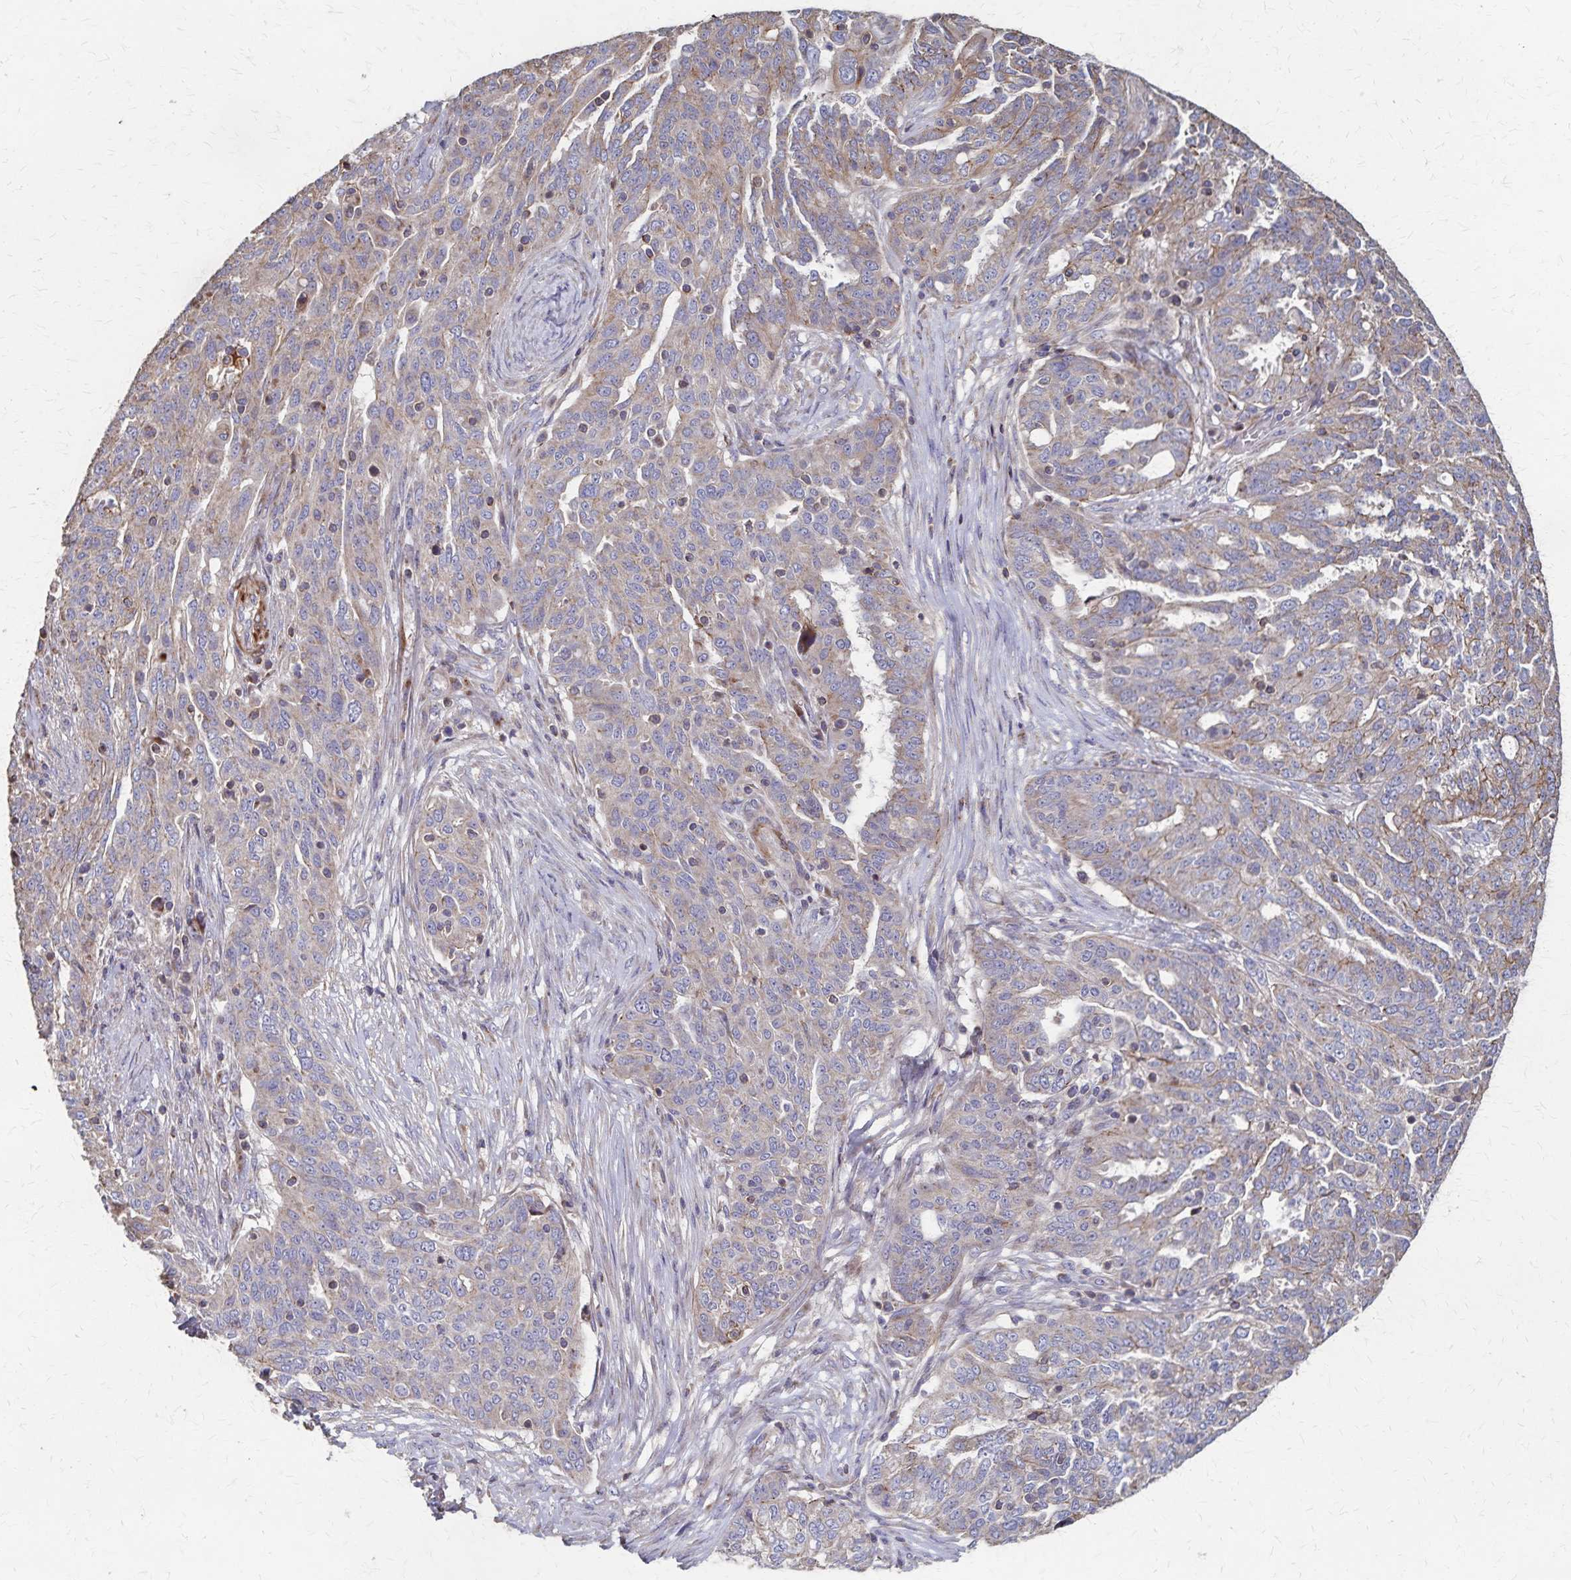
{"staining": {"intensity": "weak", "quantity": "<25%", "location": "cytoplasmic/membranous"}, "tissue": "ovarian cancer", "cell_type": "Tumor cells", "image_type": "cancer", "snomed": [{"axis": "morphology", "description": "Cystadenocarcinoma, serous, NOS"}, {"axis": "topography", "description": "Ovary"}], "caption": "Serous cystadenocarcinoma (ovarian) was stained to show a protein in brown. There is no significant expression in tumor cells.", "gene": "PGAP2", "patient": {"sex": "female", "age": 67}}